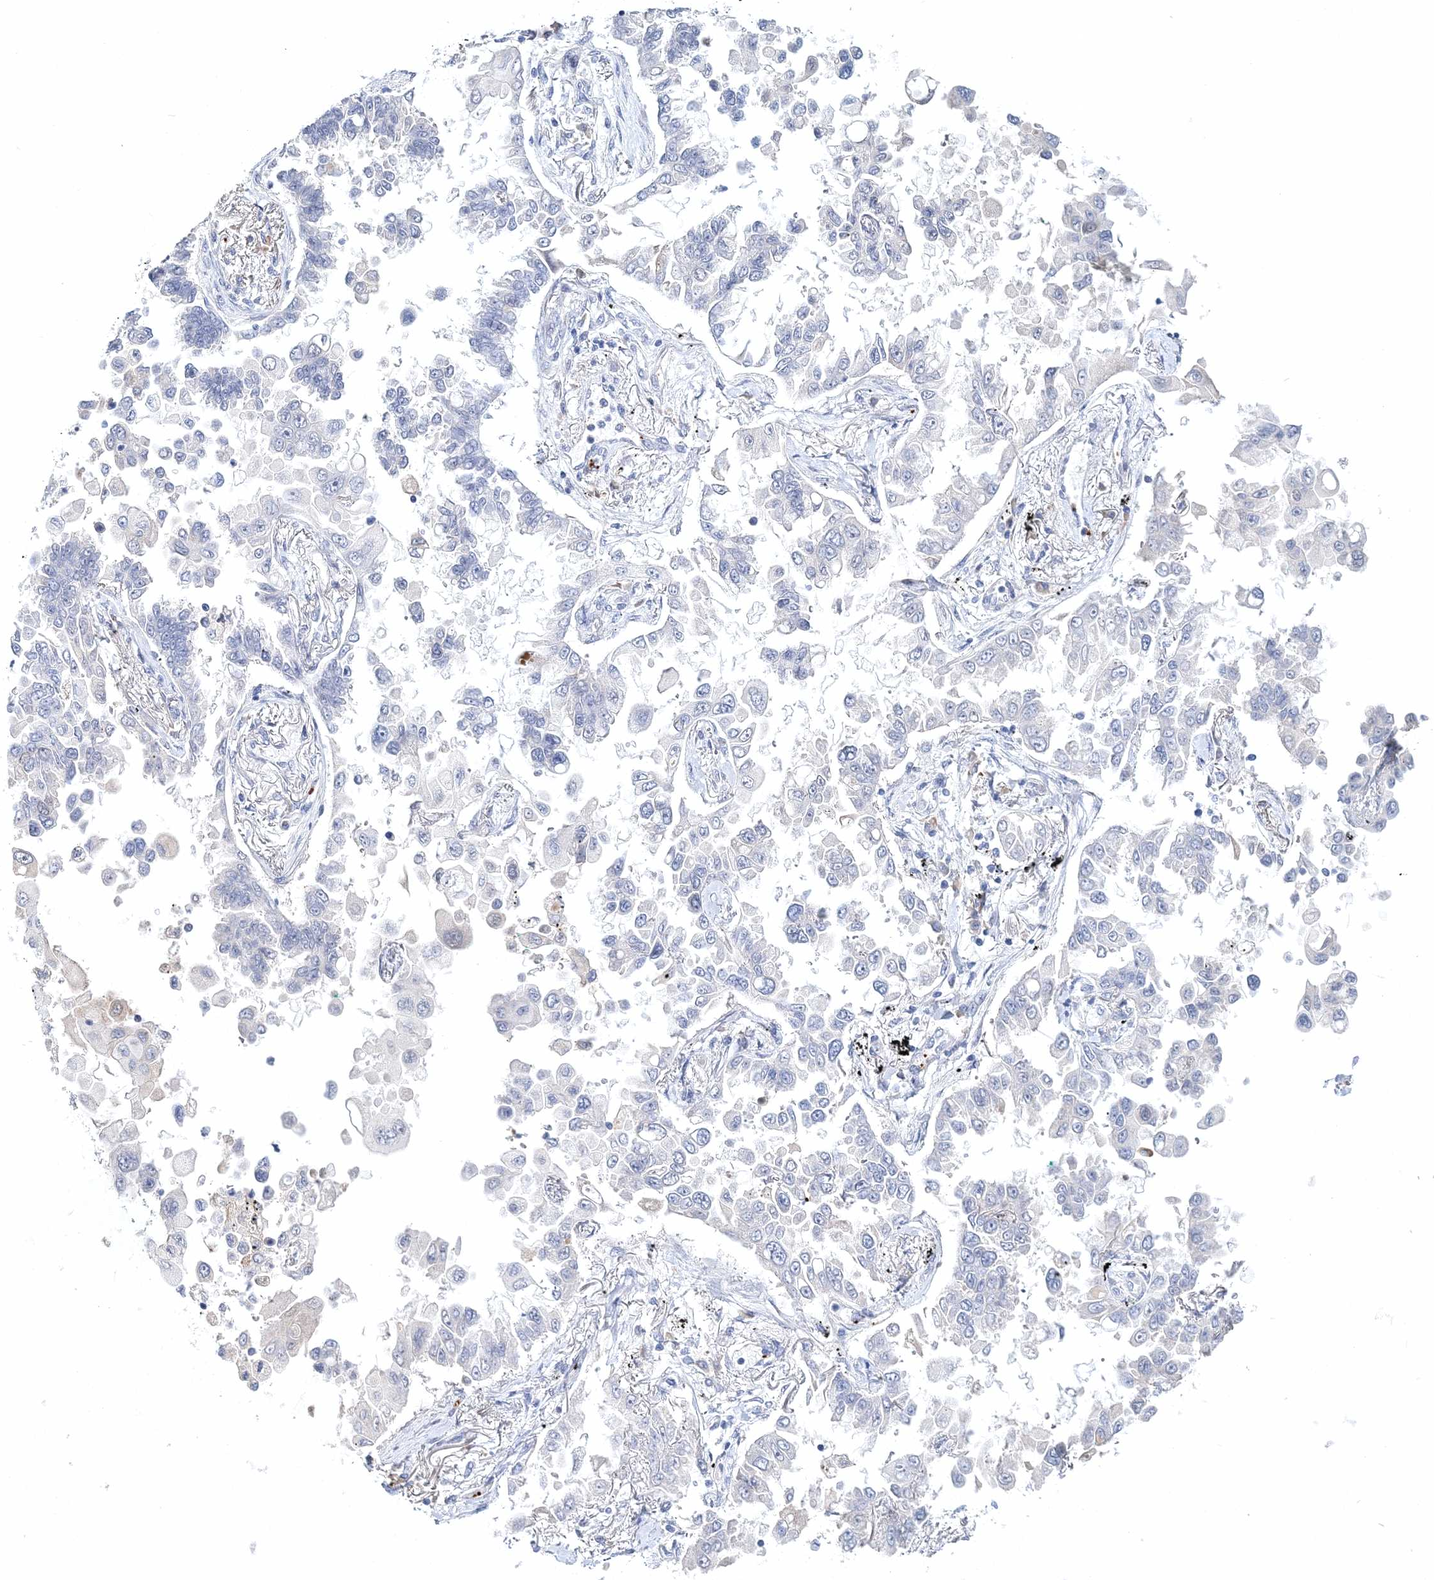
{"staining": {"intensity": "negative", "quantity": "none", "location": "none"}, "tissue": "lung cancer", "cell_type": "Tumor cells", "image_type": "cancer", "snomed": [{"axis": "morphology", "description": "Adenocarcinoma, NOS"}, {"axis": "topography", "description": "Lung"}], "caption": "Tumor cells are negative for protein expression in human lung adenocarcinoma.", "gene": "MYOZ2", "patient": {"sex": "female", "age": 67}}